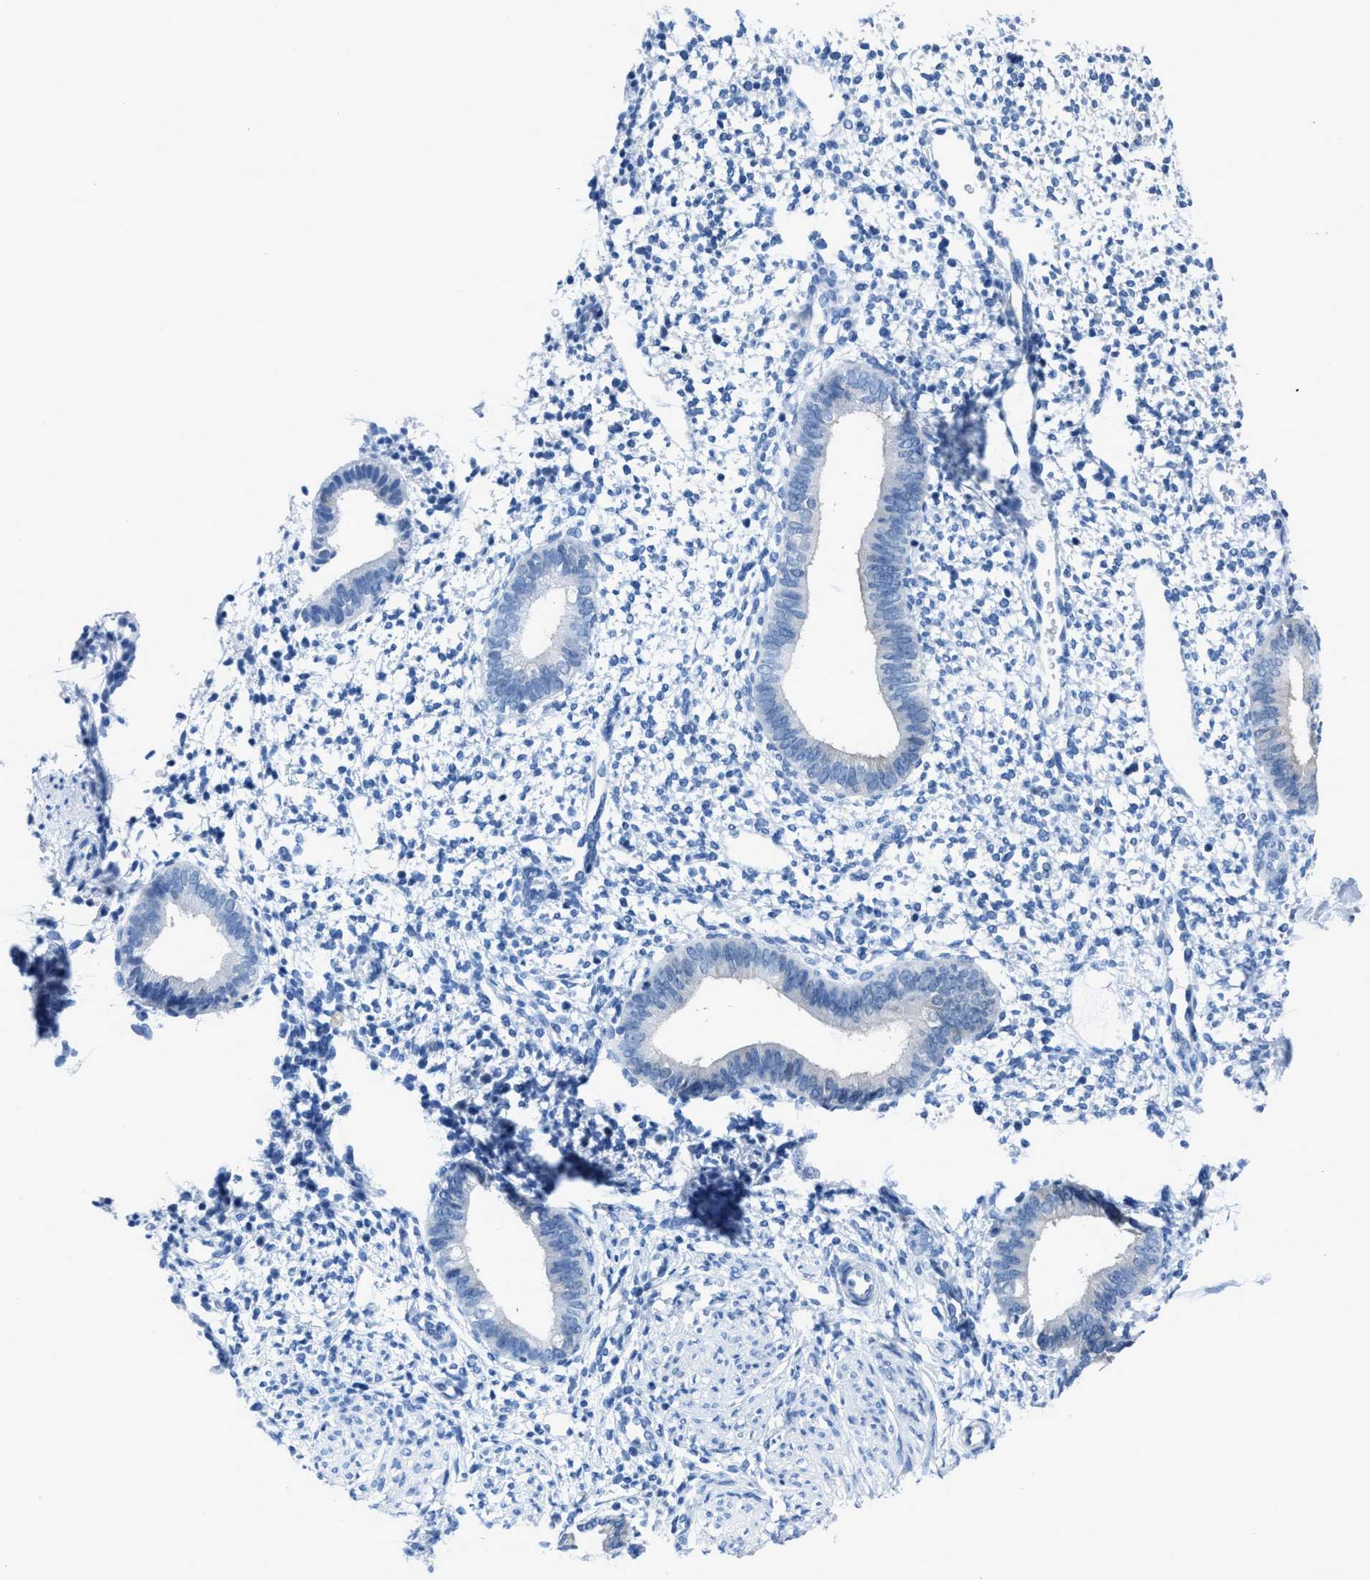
{"staining": {"intensity": "negative", "quantity": "none", "location": "none"}, "tissue": "endometrium", "cell_type": "Cells in endometrial stroma", "image_type": "normal", "snomed": [{"axis": "morphology", "description": "Normal tissue, NOS"}, {"axis": "topography", "description": "Endometrium"}], "caption": "Immunohistochemical staining of normal endometrium reveals no significant staining in cells in endometrial stroma.", "gene": "NUDT5", "patient": {"sex": "female", "age": 46}}